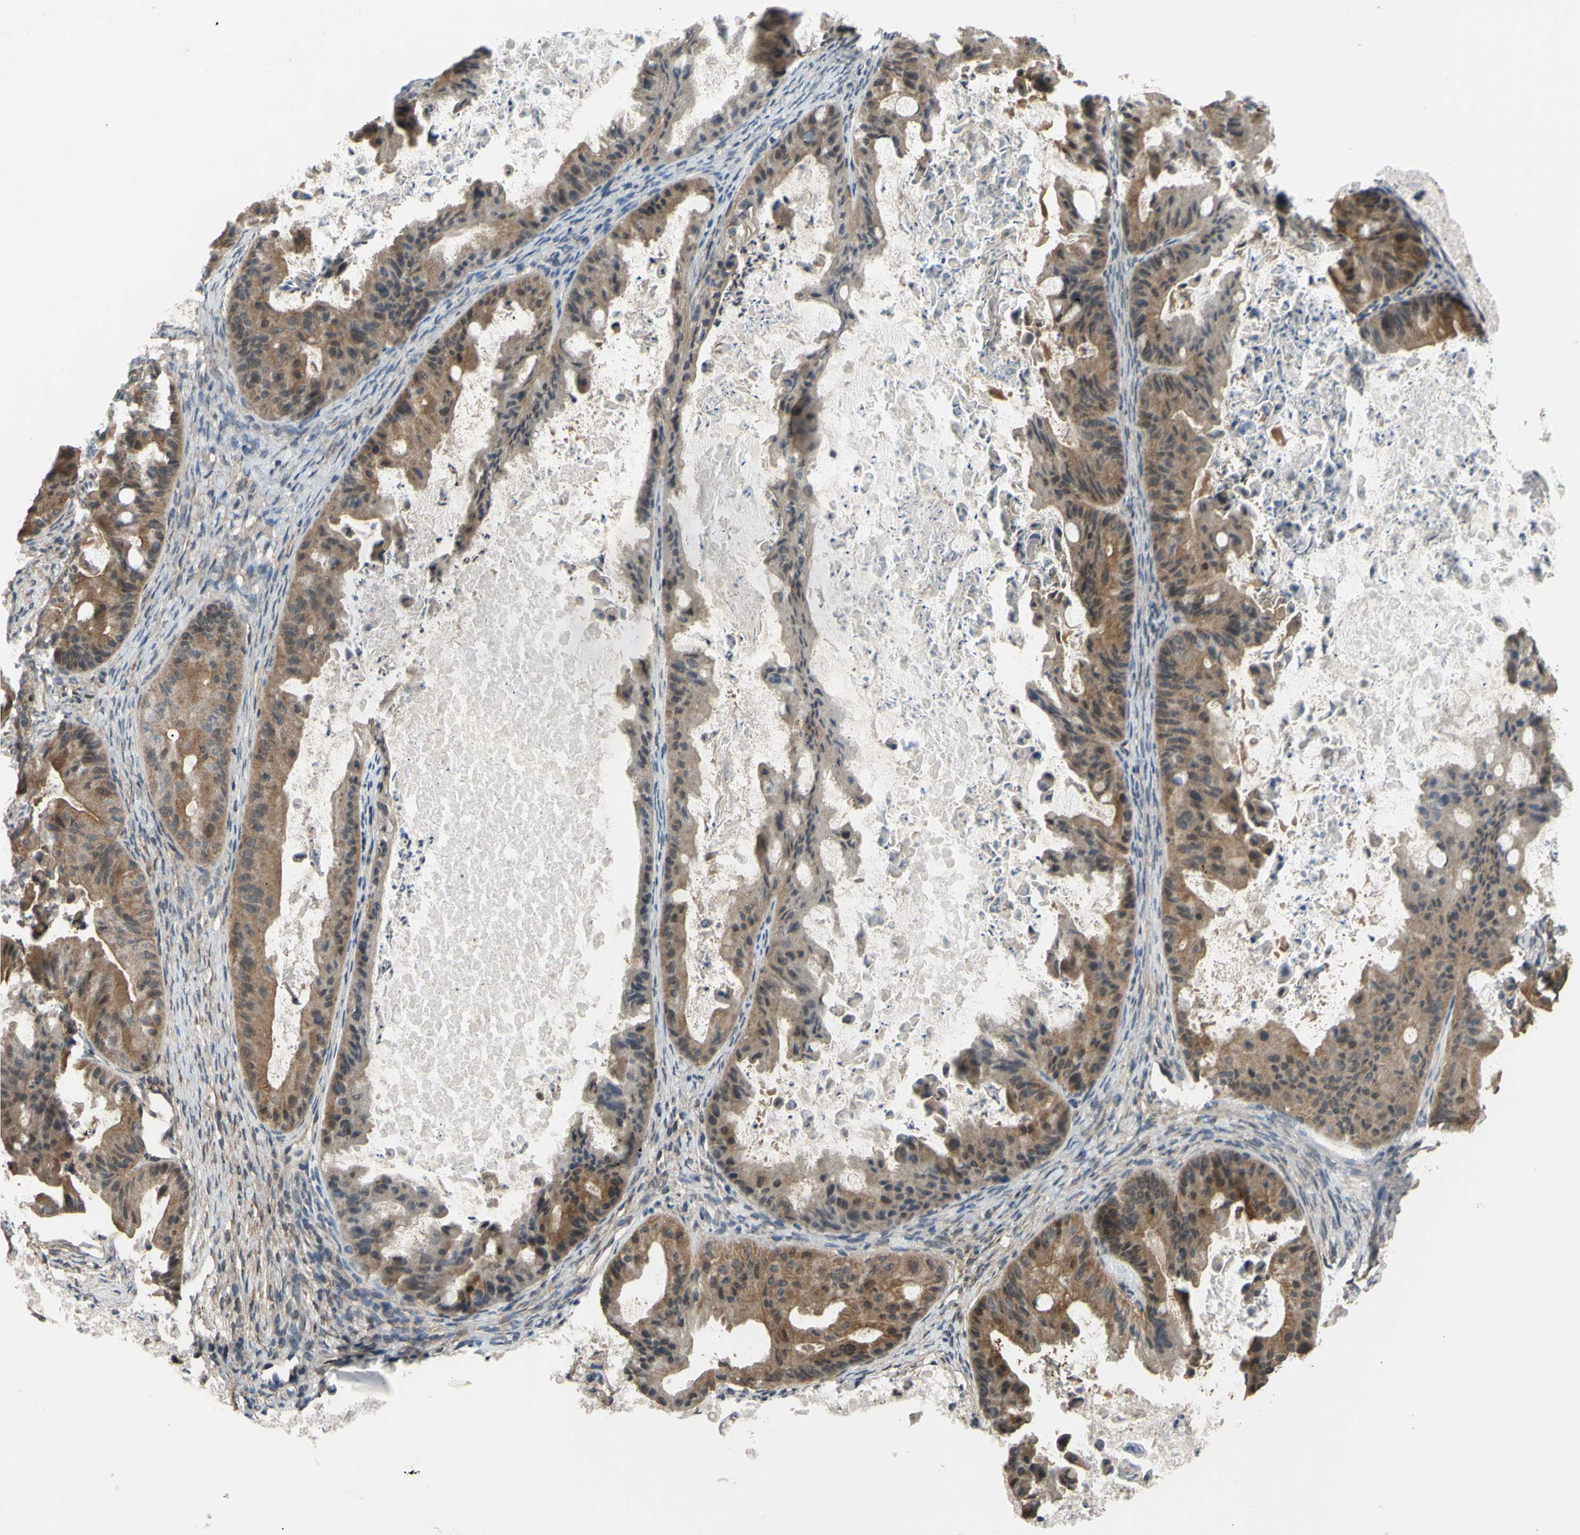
{"staining": {"intensity": "moderate", "quantity": ">75%", "location": "cytoplasmic/membranous"}, "tissue": "ovarian cancer", "cell_type": "Tumor cells", "image_type": "cancer", "snomed": [{"axis": "morphology", "description": "Cystadenocarcinoma, mucinous, NOS"}, {"axis": "topography", "description": "Ovary"}], "caption": "Moderate cytoplasmic/membranous positivity is seen in about >75% of tumor cells in ovarian cancer (mucinous cystadenocarcinoma).", "gene": "ADD3", "patient": {"sex": "female", "age": 37}}